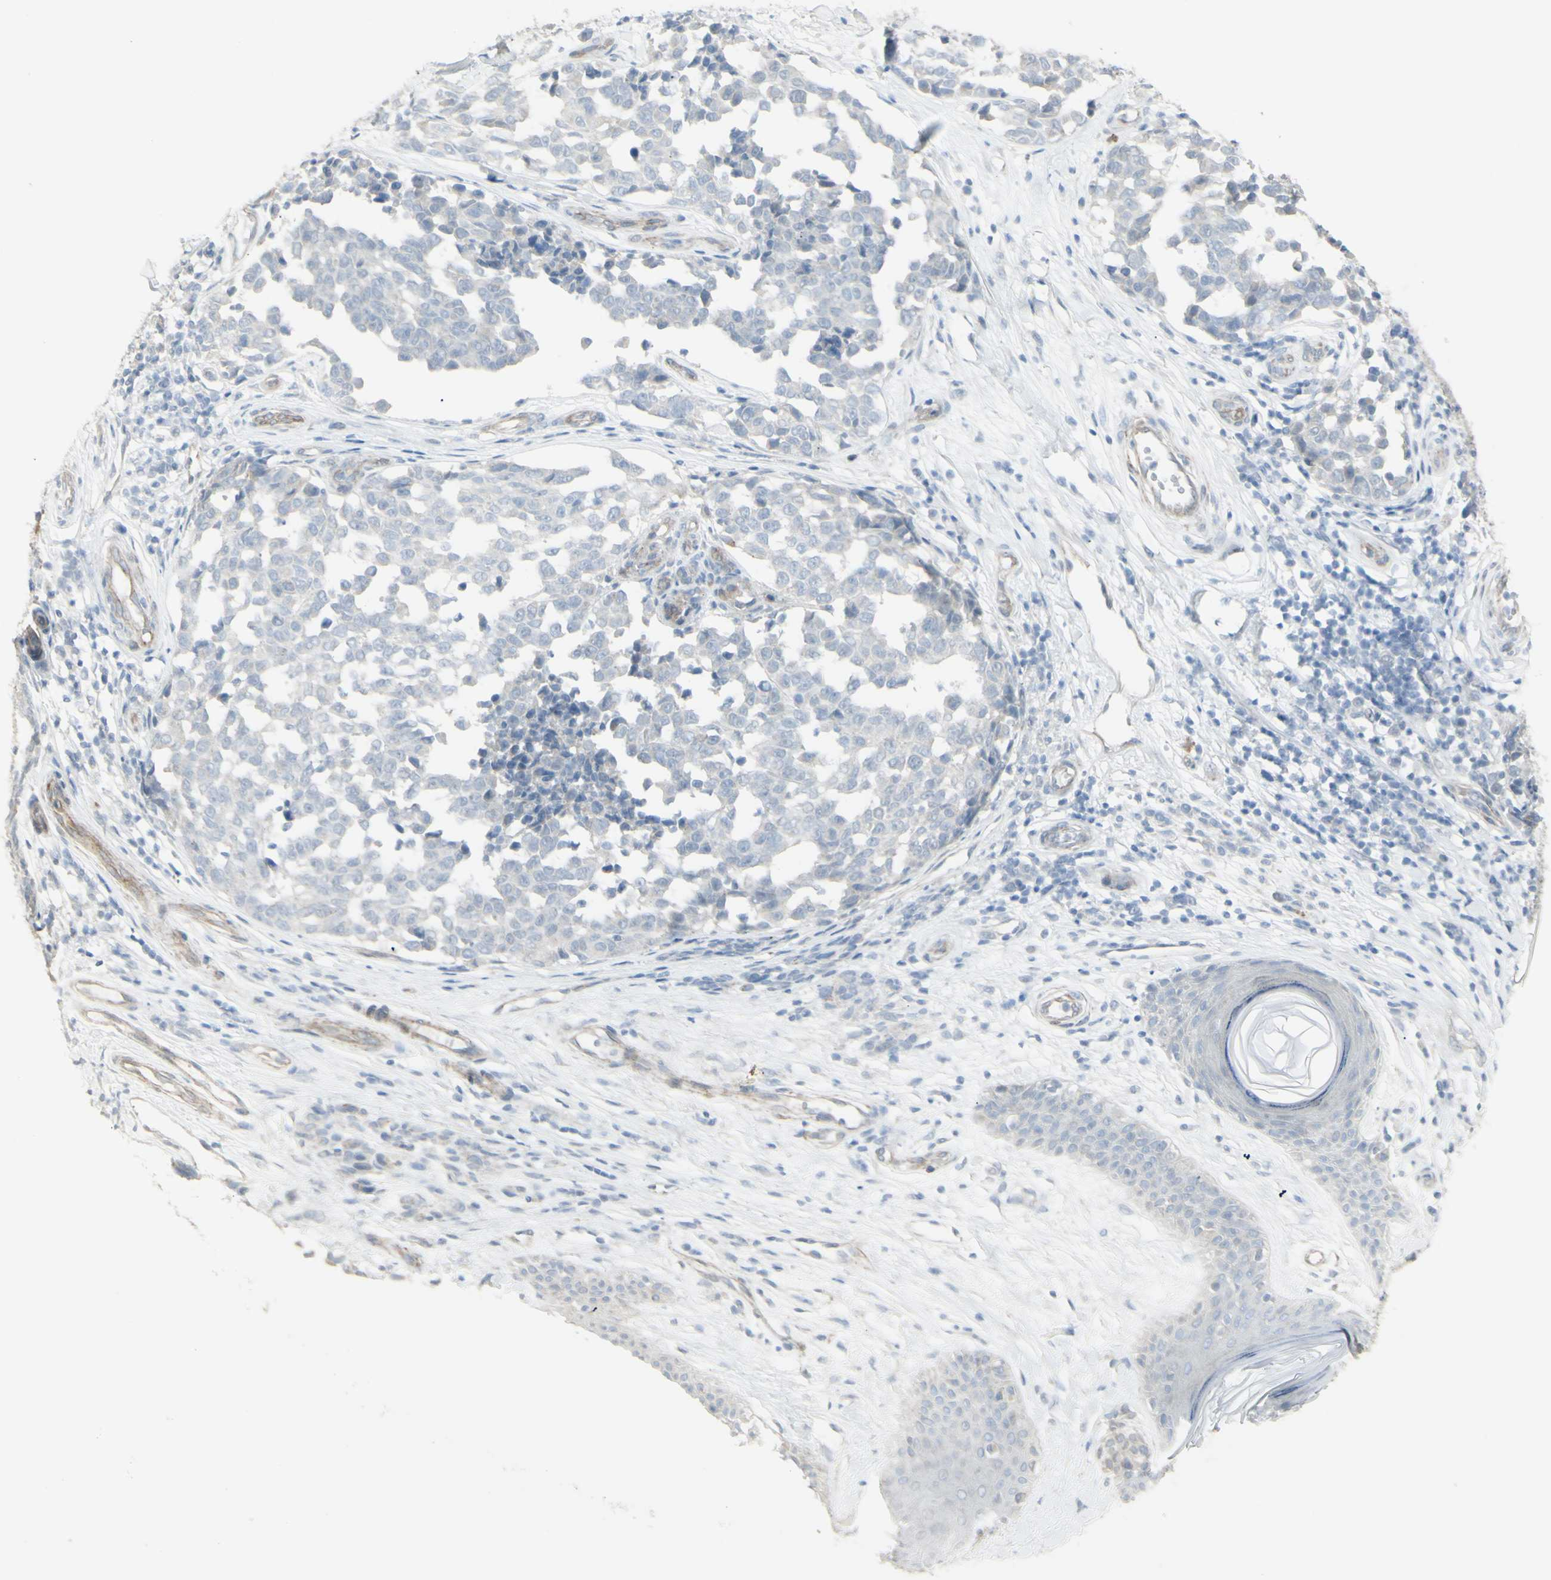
{"staining": {"intensity": "negative", "quantity": "none", "location": "none"}, "tissue": "melanoma", "cell_type": "Tumor cells", "image_type": "cancer", "snomed": [{"axis": "morphology", "description": "Malignant melanoma, NOS"}, {"axis": "topography", "description": "Skin"}], "caption": "High power microscopy histopathology image of an immunohistochemistry (IHC) histopathology image of melanoma, revealing no significant positivity in tumor cells.", "gene": "NDST4", "patient": {"sex": "female", "age": 64}}